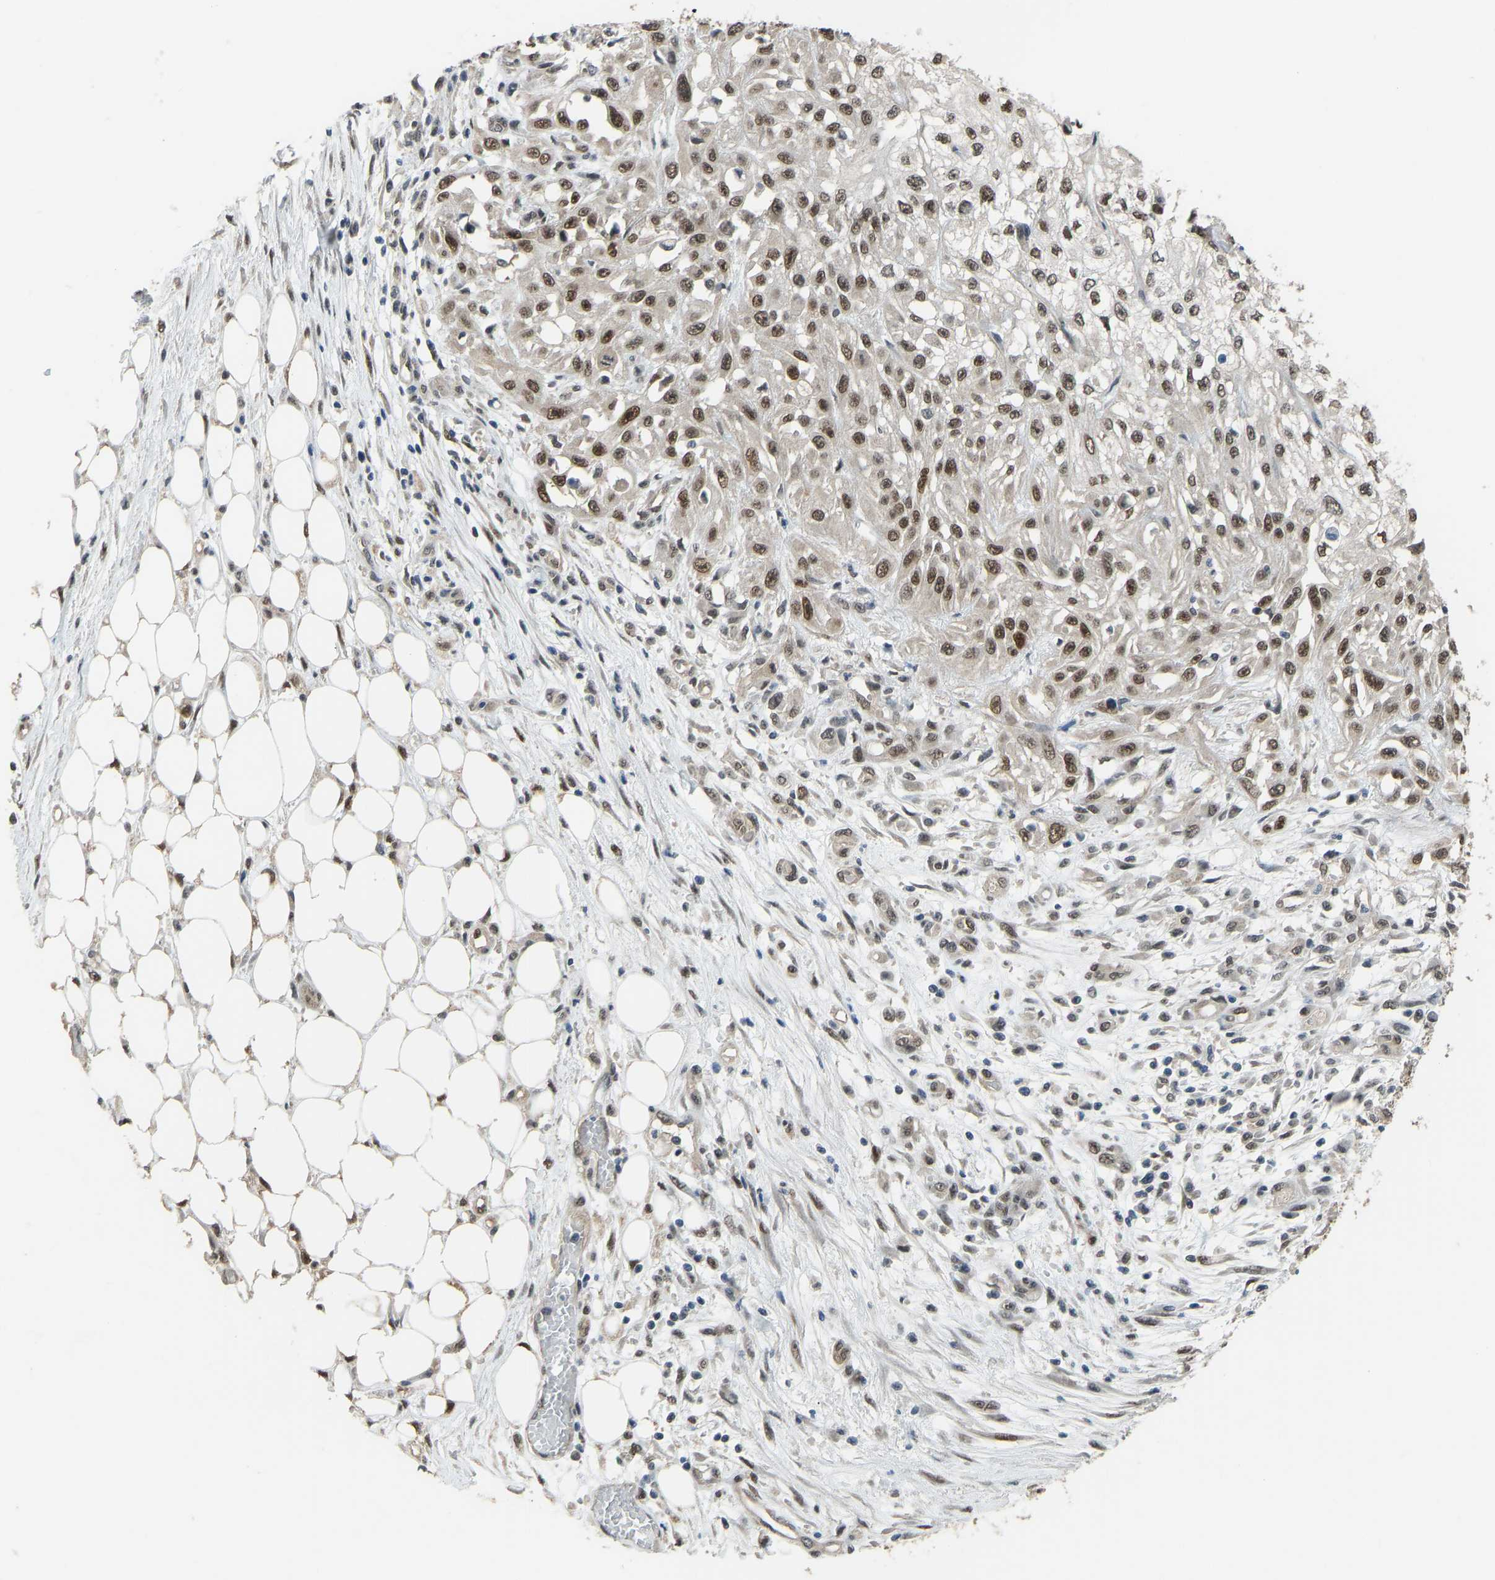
{"staining": {"intensity": "strong", "quantity": ">75%", "location": "nuclear"}, "tissue": "skin cancer", "cell_type": "Tumor cells", "image_type": "cancer", "snomed": [{"axis": "morphology", "description": "Squamous cell carcinoma, NOS"}, {"axis": "morphology", "description": "Squamous cell carcinoma, metastatic, NOS"}, {"axis": "topography", "description": "Skin"}, {"axis": "topography", "description": "Lymph node"}], "caption": "A brown stain highlights strong nuclear staining of a protein in human skin cancer tumor cells.", "gene": "KPNA6", "patient": {"sex": "male", "age": 75}}